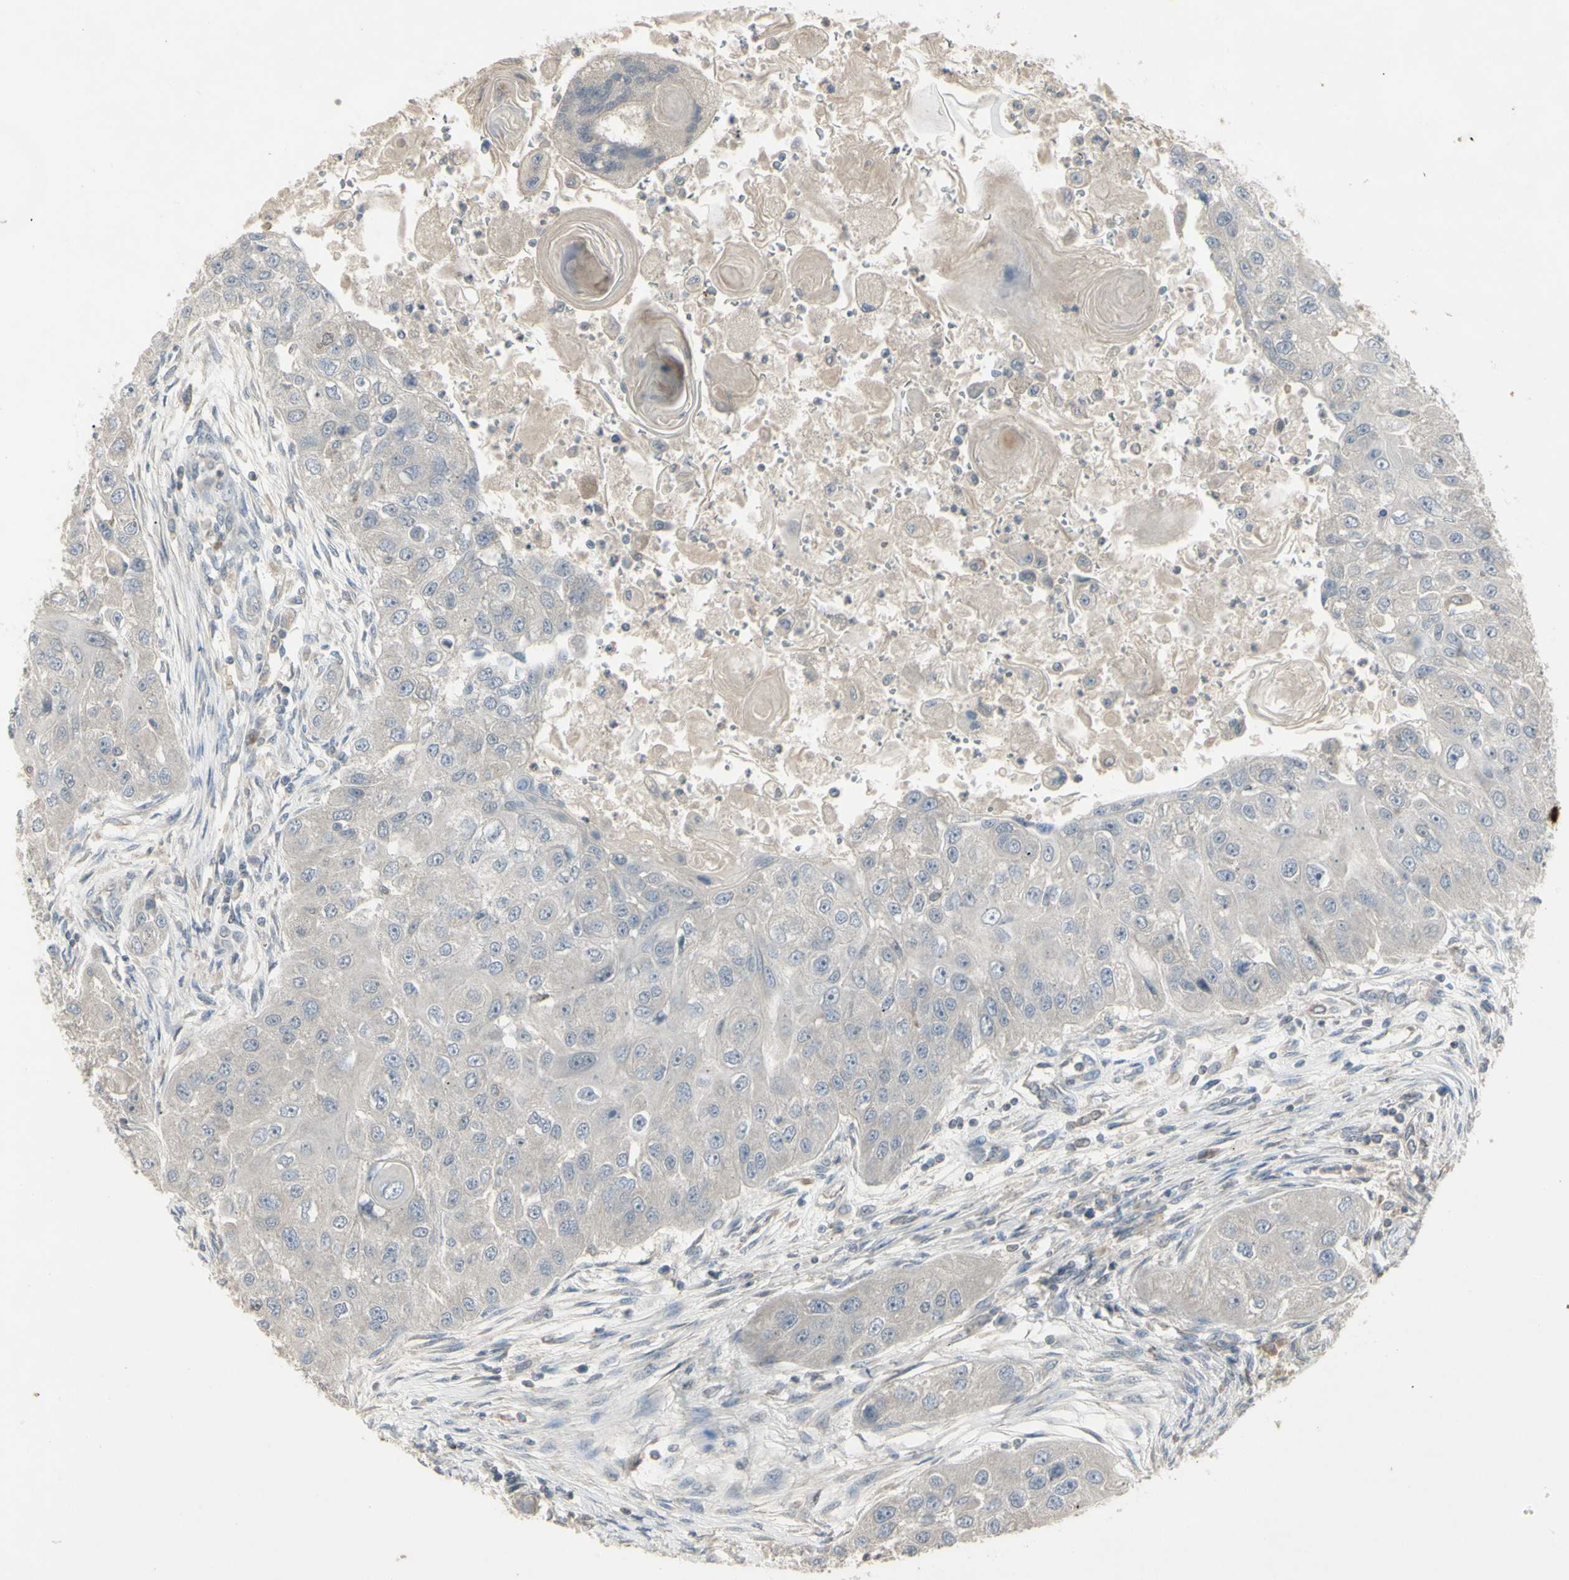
{"staining": {"intensity": "negative", "quantity": "none", "location": "none"}, "tissue": "head and neck cancer", "cell_type": "Tumor cells", "image_type": "cancer", "snomed": [{"axis": "morphology", "description": "Normal tissue, NOS"}, {"axis": "morphology", "description": "Squamous cell carcinoma, NOS"}, {"axis": "topography", "description": "Skeletal muscle"}, {"axis": "topography", "description": "Head-Neck"}], "caption": "IHC of head and neck cancer demonstrates no staining in tumor cells.", "gene": "PIAS4", "patient": {"sex": "male", "age": 51}}